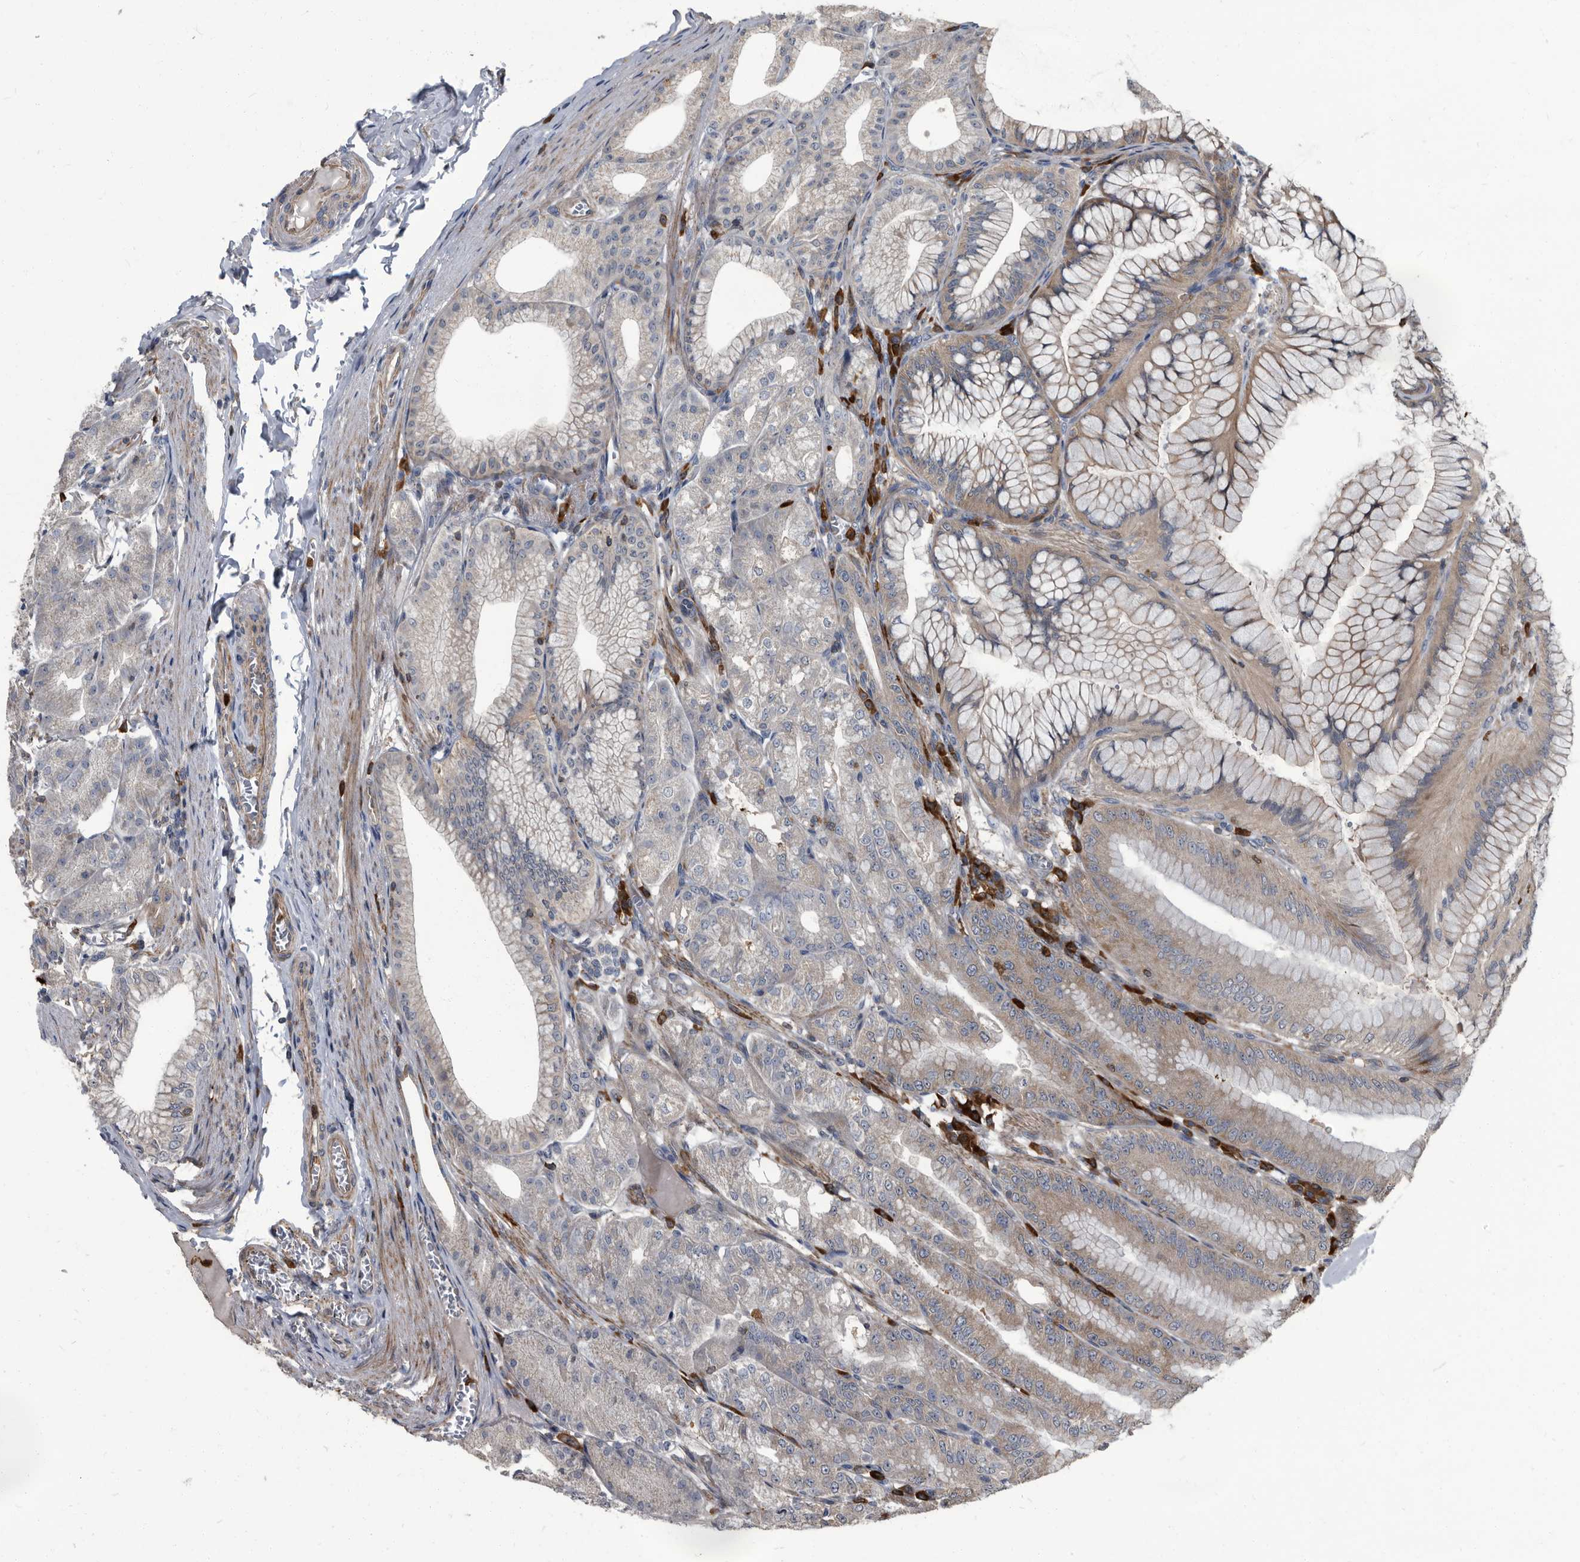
{"staining": {"intensity": "moderate", "quantity": "<25%", "location": "cytoplasmic/membranous"}, "tissue": "stomach", "cell_type": "Glandular cells", "image_type": "normal", "snomed": [{"axis": "morphology", "description": "Normal tissue, NOS"}, {"axis": "topography", "description": "Stomach, lower"}], "caption": "Protein expression analysis of benign stomach demonstrates moderate cytoplasmic/membranous expression in approximately <25% of glandular cells.", "gene": "CDV3", "patient": {"sex": "male", "age": 71}}